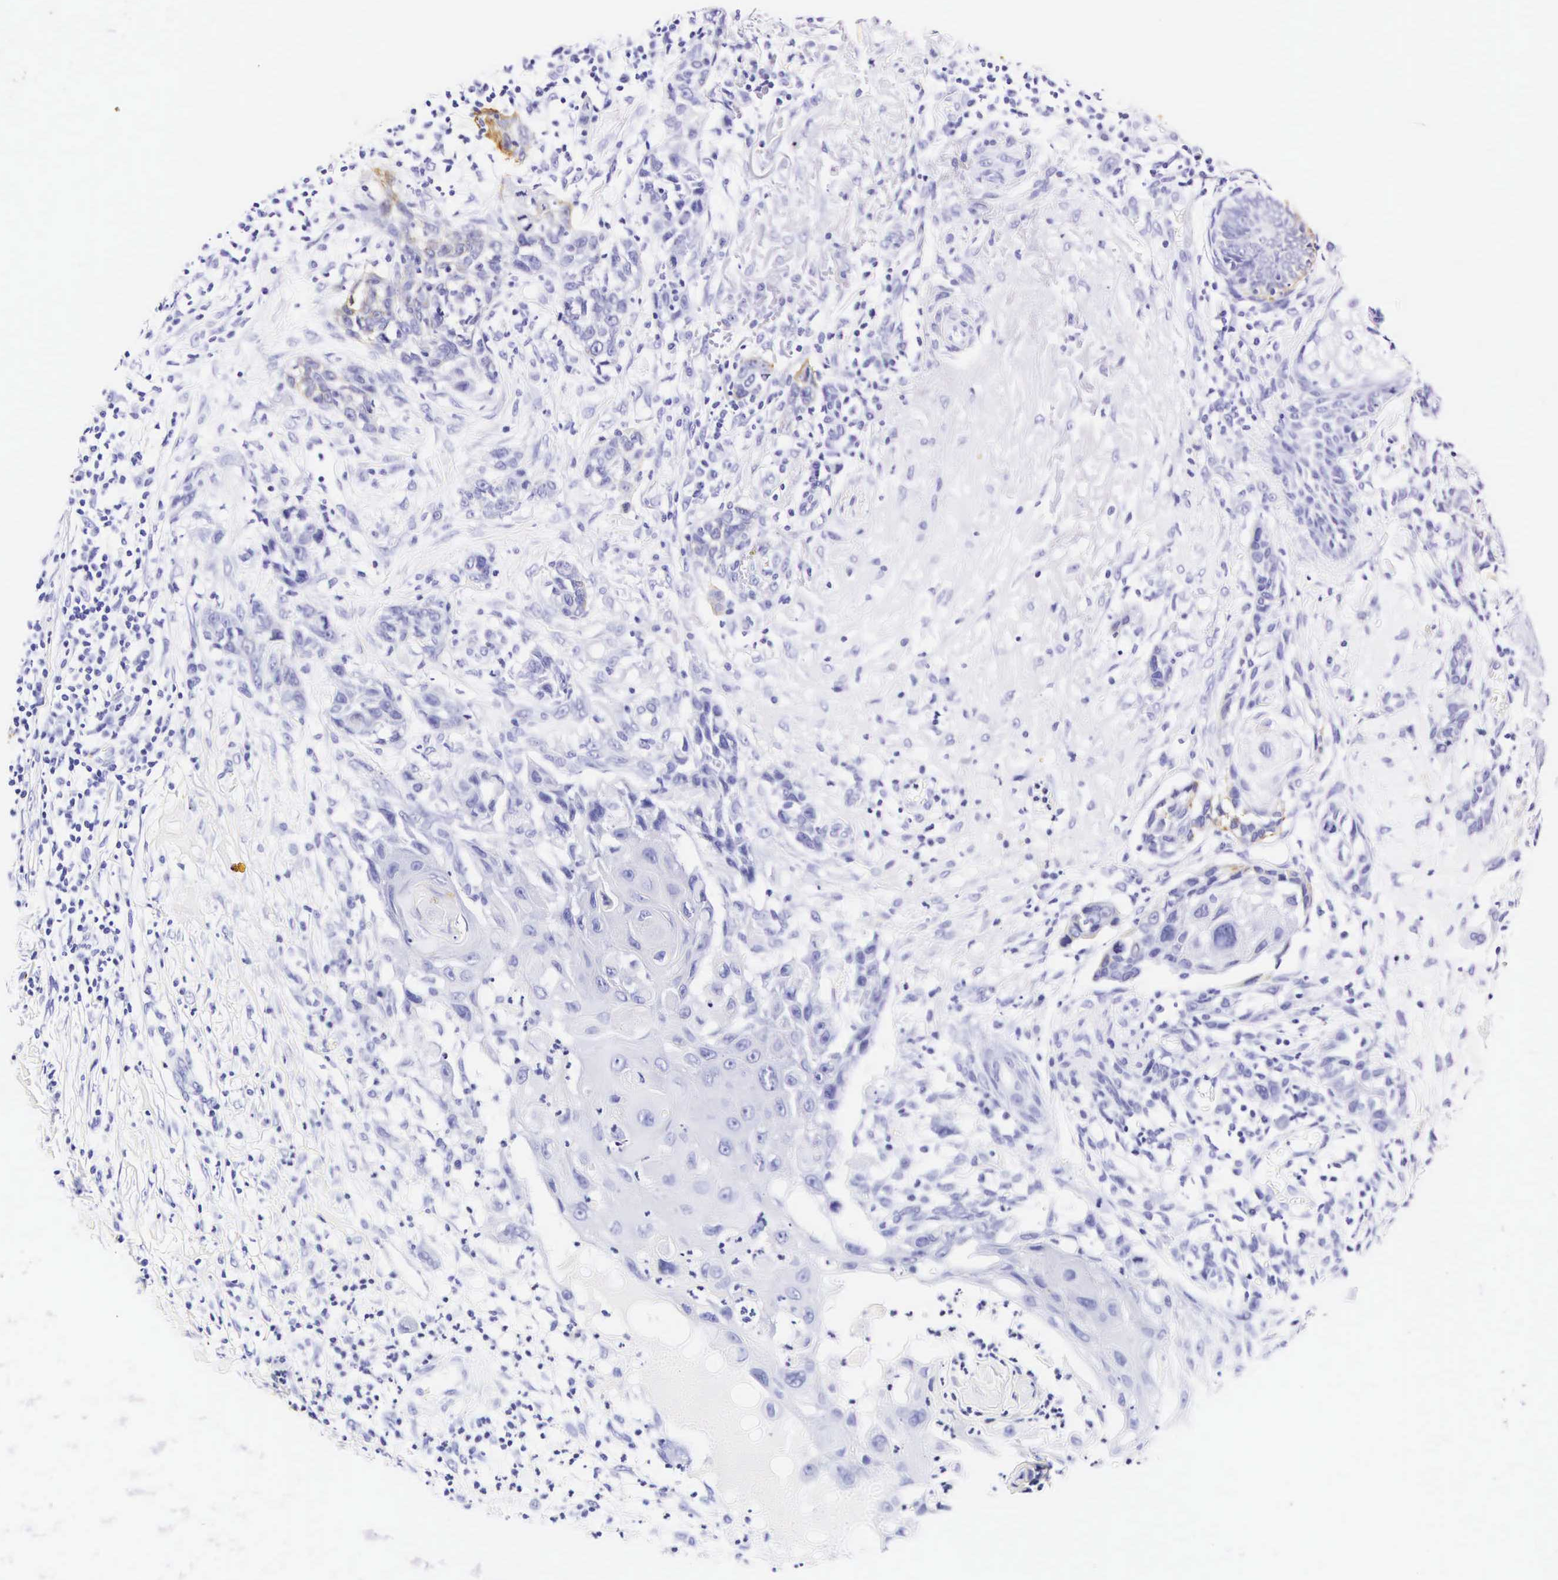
{"staining": {"intensity": "negative", "quantity": "none", "location": "none"}, "tissue": "skin cancer", "cell_type": "Tumor cells", "image_type": "cancer", "snomed": [{"axis": "morphology", "description": "Squamous cell carcinoma, NOS"}, {"axis": "topography", "description": "Skin"}], "caption": "DAB immunohistochemical staining of squamous cell carcinoma (skin) shows no significant positivity in tumor cells.", "gene": "KRT18", "patient": {"sex": "male", "age": 77}}